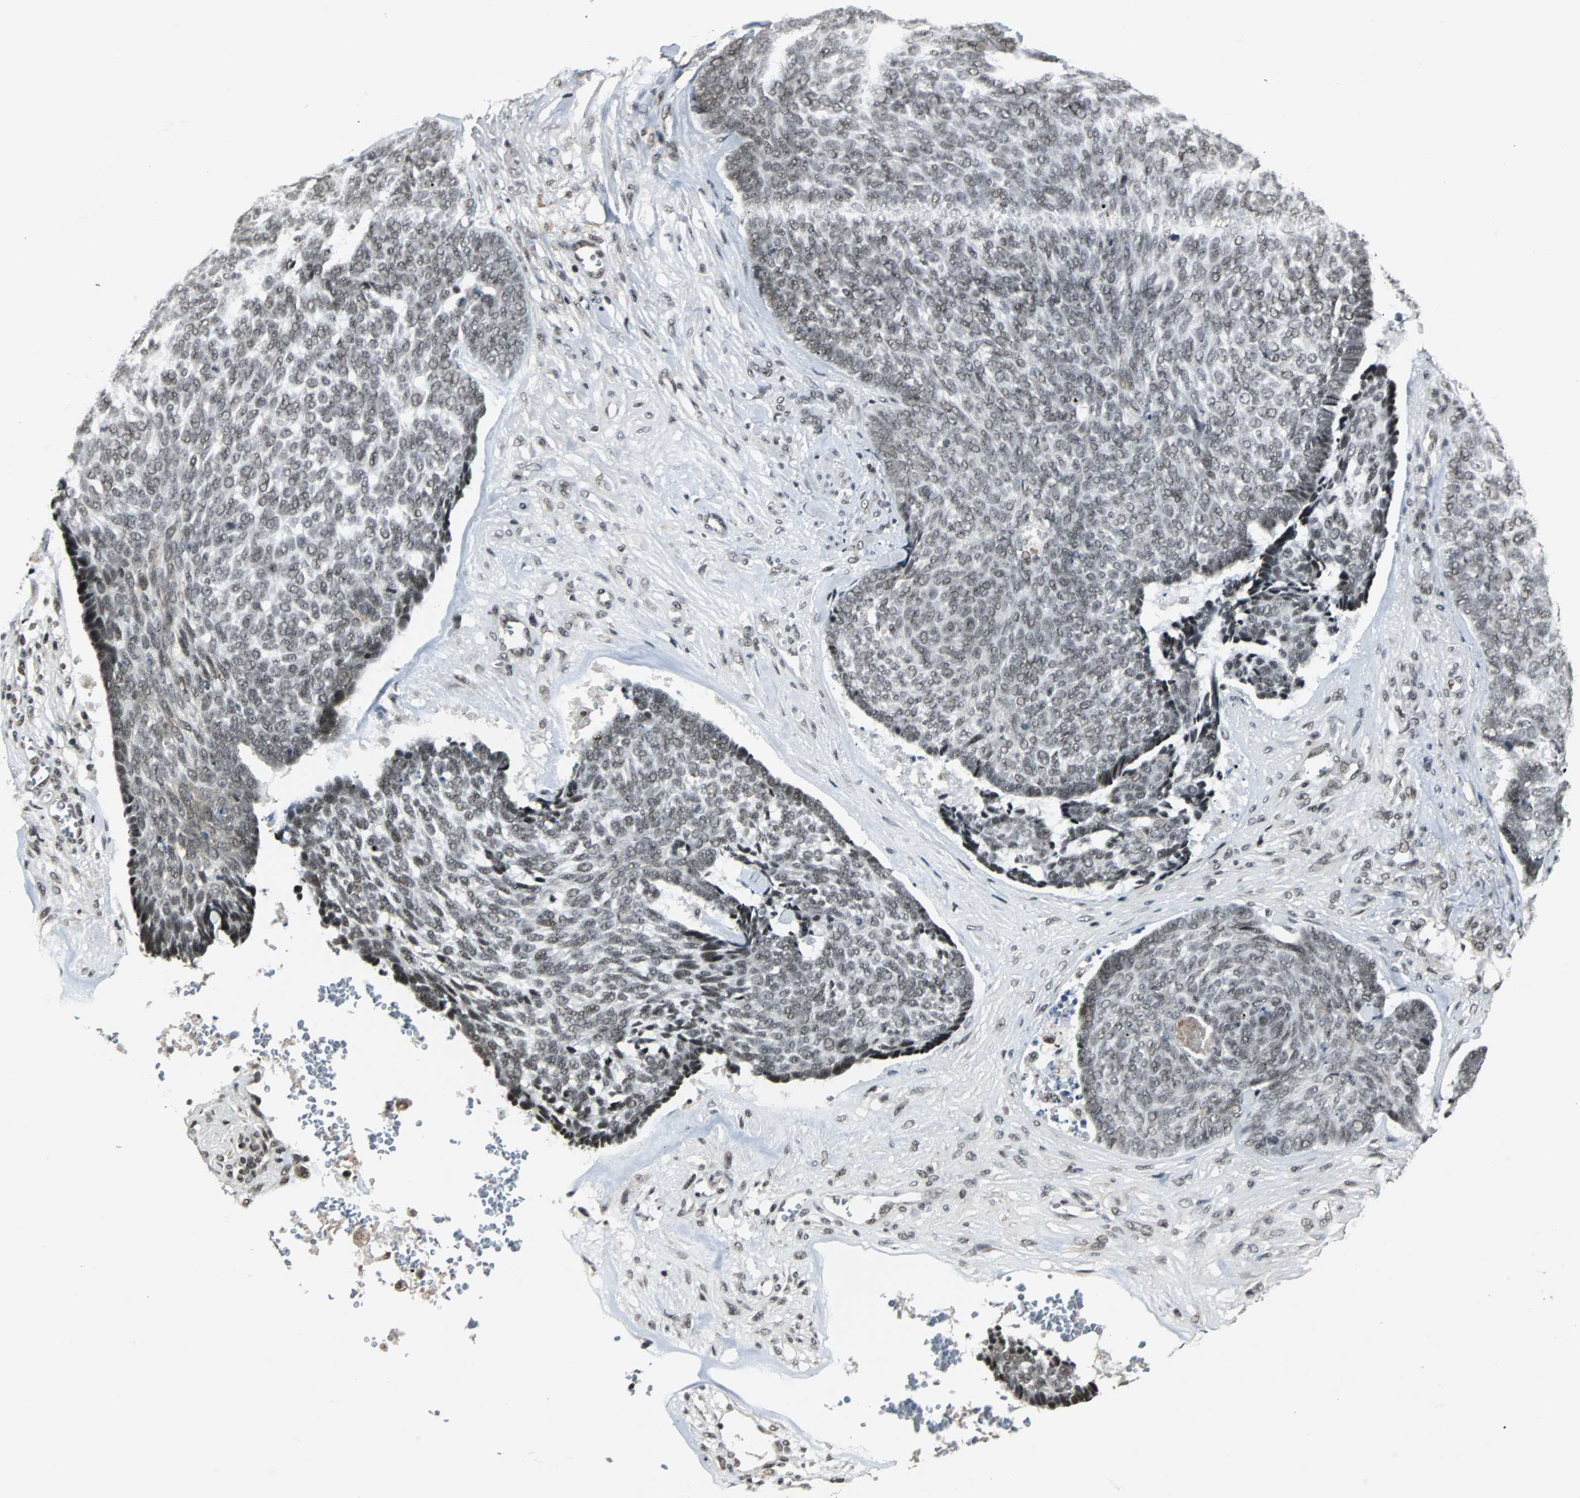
{"staining": {"intensity": "weak", "quantity": ">75%", "location": "nuclear"}, "tissue": "skin cancer", "cell_type": "Tumor cells", "image_type": "cancer", "snomed": [{"axis": "morphology", "description": "Basal cell carcinoma"}, {"axis": "topography", "description": "Skin"}], "caption": "Protein analysis of skin cancer (basal cell carcinoma) tissue reveals weak nuclear expression in approximately >75% of tumor cells. (brown staining indicates protein expression, while blue staining denotes nuclei).", "gene": "TAF5", "patient": {"sex": "male", "age": 84}}